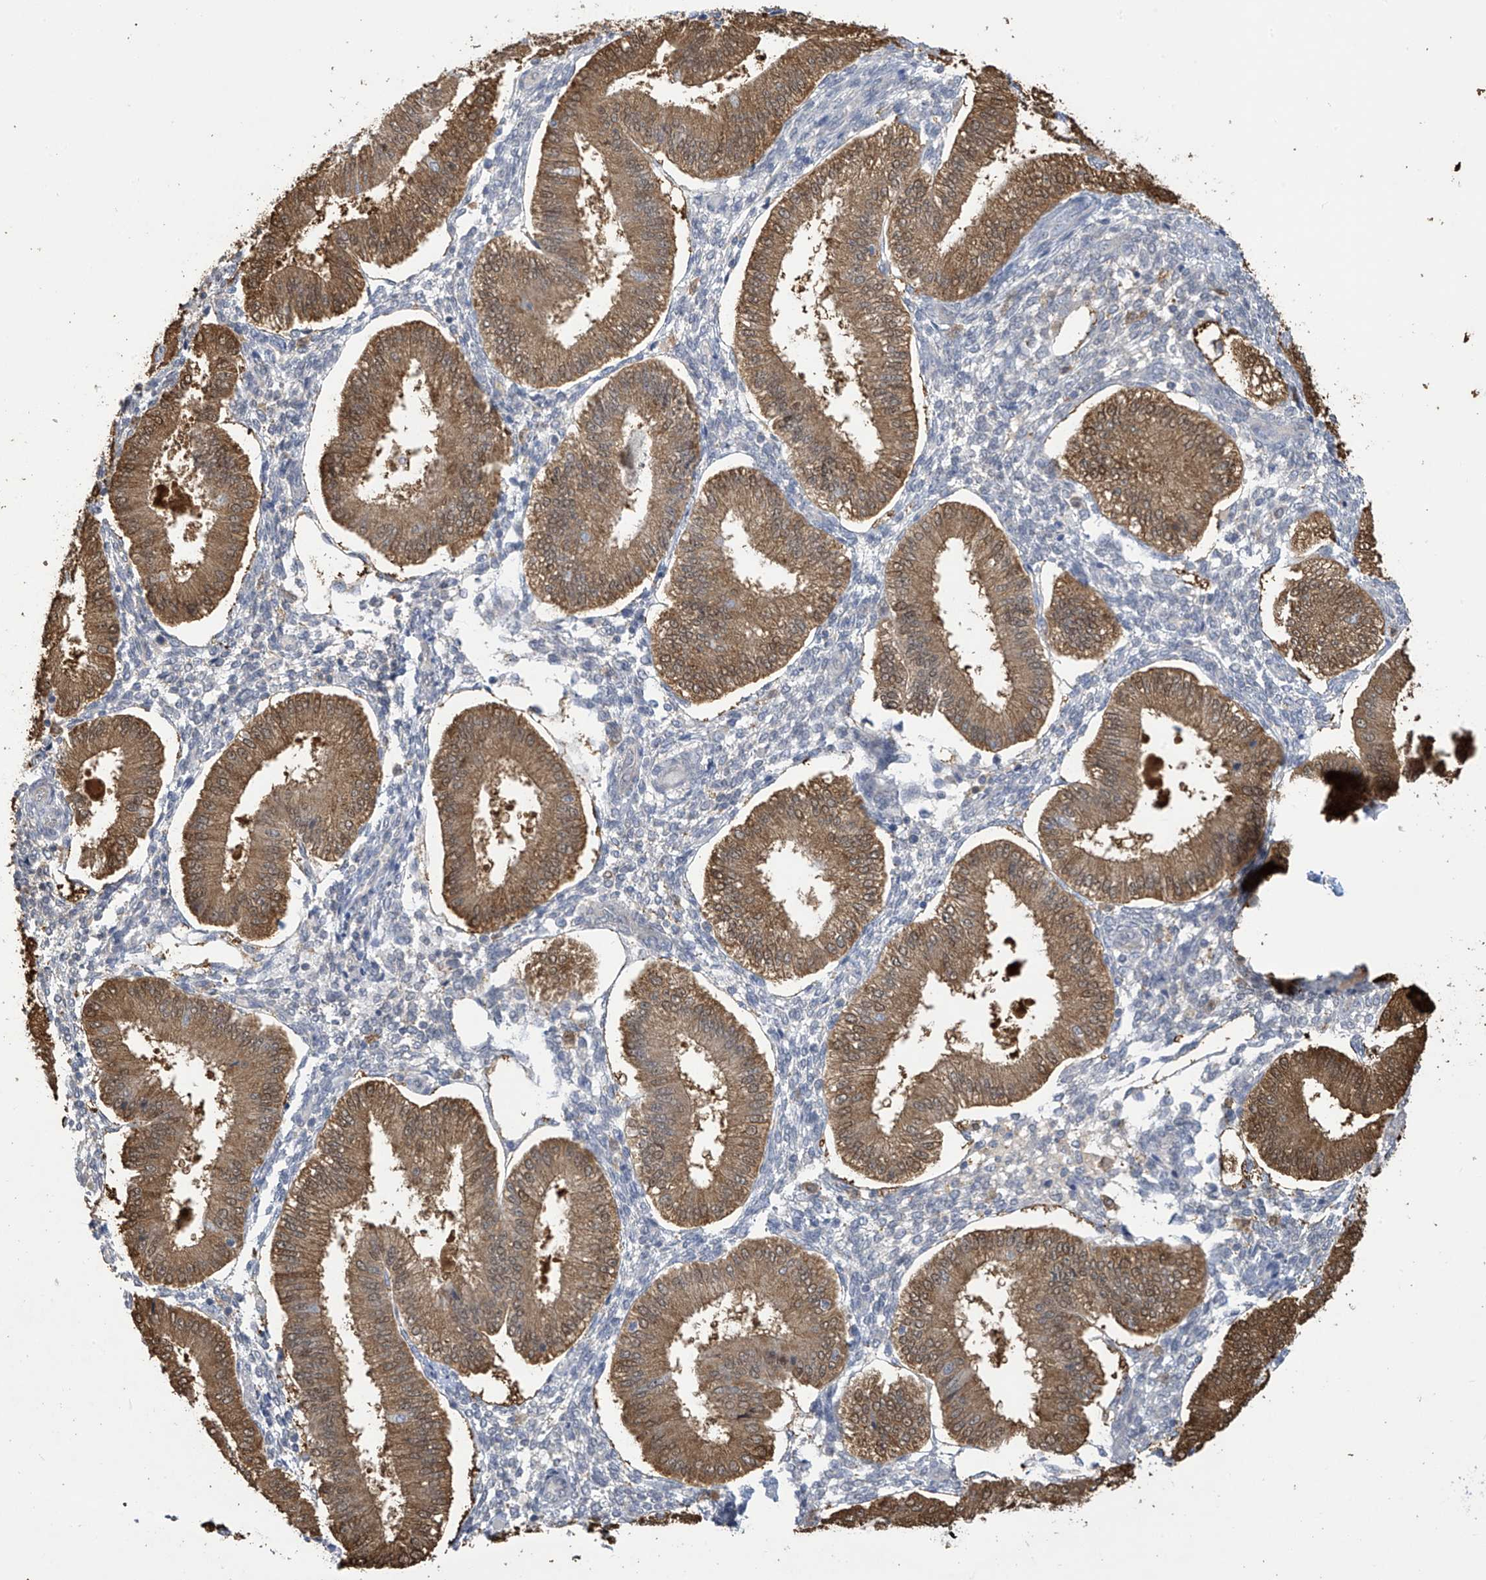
{"staining": {"intensity": "negative", "quantity": "none", "location": "none"}, "tissue": "endometrium", "cell_type": "Cells in endometrial stroma", "image_type": "normal", "snomed": [{"axis": "morphology", "description": "Normal tissue, NOS"}, {"axis": "topography", "description": "Endometrium"}], "caption": "Immunohistochemical staining of benign endometrium exhibits no significant expression in cells in endometrial stroma. (Immunohistochemistry, brightfield microscopy, high magnification).", "gene": "IDH1", "patient": {"sex": "female", "age": 39}}